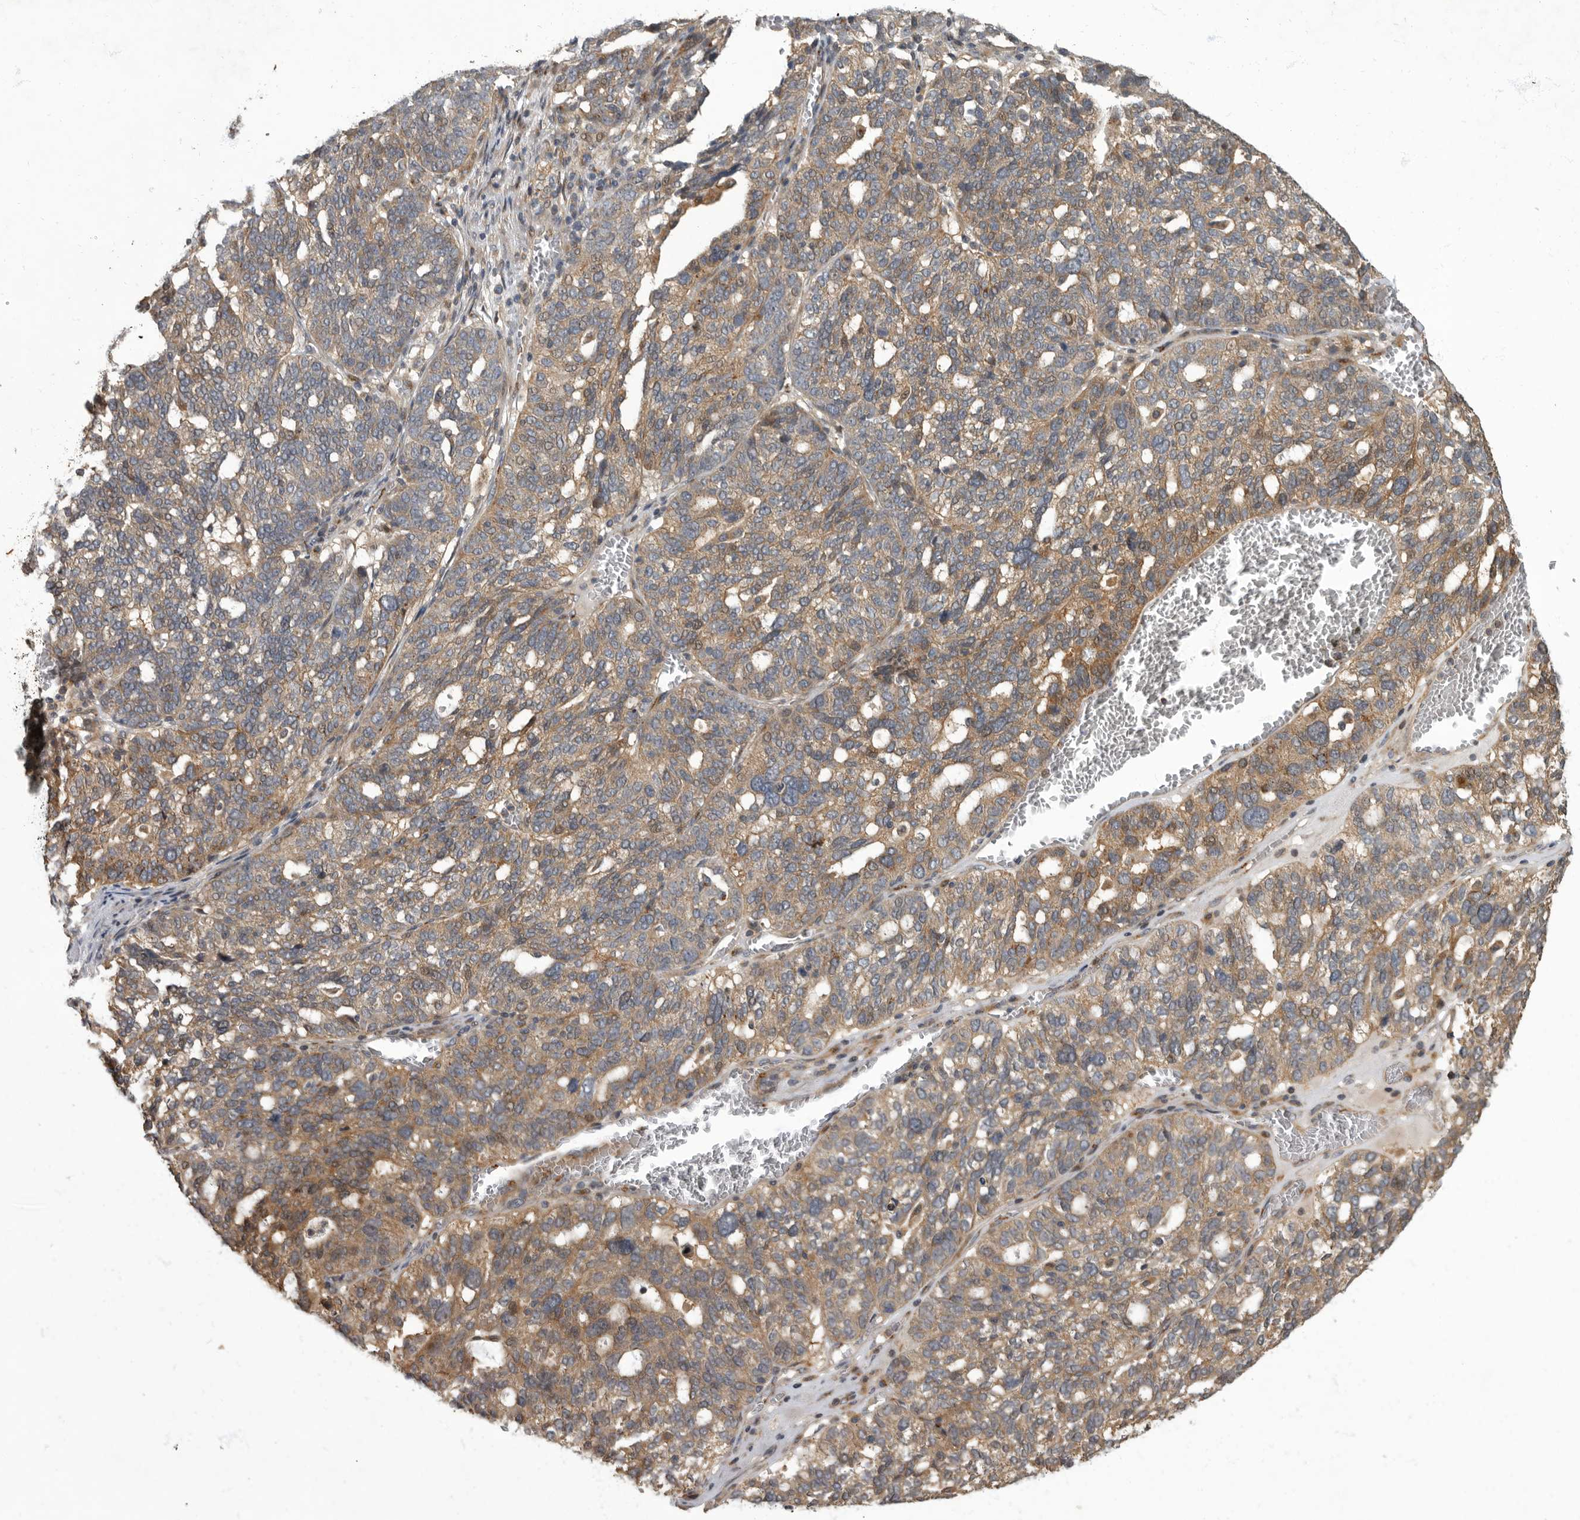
{"staining": {"intensity": "moderate", "quantity": "25%-75%", "location": "cytoplasmic/membranous"}, "tissue": "ovarian cancer", "cell_type": "Tumor cells", "image_type": "cancer", "snomed": [{"axis": "morphology", "description": "Cystadenocarcinoma, serous, NOS"}, {"axis": "topography", "description": "Ovary"}], "caption": "Protein expression analysis of ovarian cancer (serous cystadenocarcinoma) displays moderate cytoplasmic/membranous expression in approximately 25%-75% of tumor cells. (DAB (3,3'-diaminobenzidine) = brown stain, brightfield microscopy at high magnification).", "gene": "IQCK", "patient": {"sex": "female", "age": 59}}